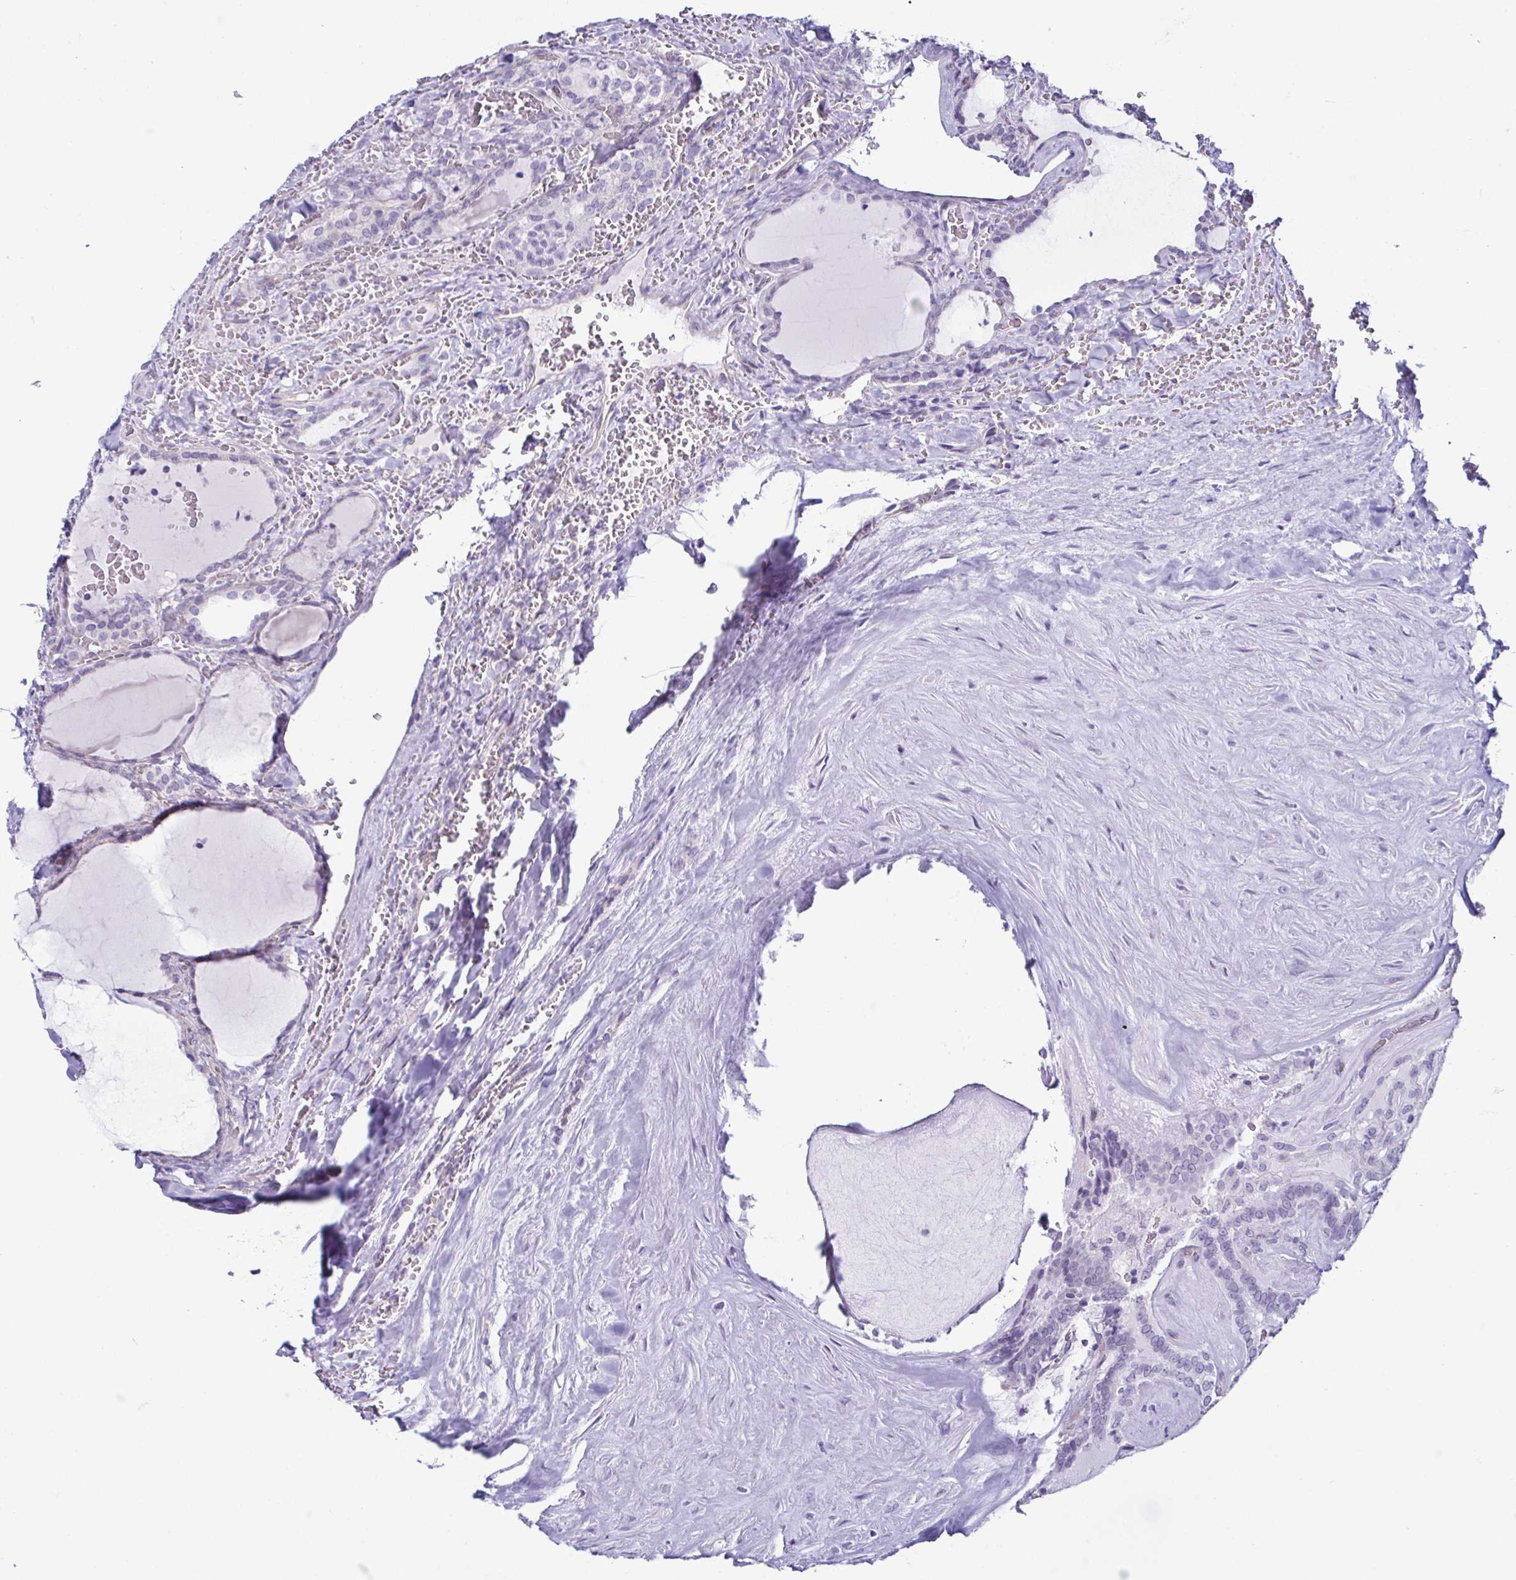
{"staining": {"intensity": "negative", "quantity": "none", "location": "none"}, "tissue": "thyroid cancer", "cell_type": "Tumor cells", "image_type": "cancer", "snomed": [{"axis": "morphology", "description": "Papillary adenocarcinoma, NOS"}, {"axis": "topography", "description": "Thyroid gland"}], "caption": "Micrograph shows no significant protein expression in tumor cells of thyroid cancer (papillary adenocarcinoma).", "gene": "CASP14", "patient": {"sex": "female", "age": 21}}